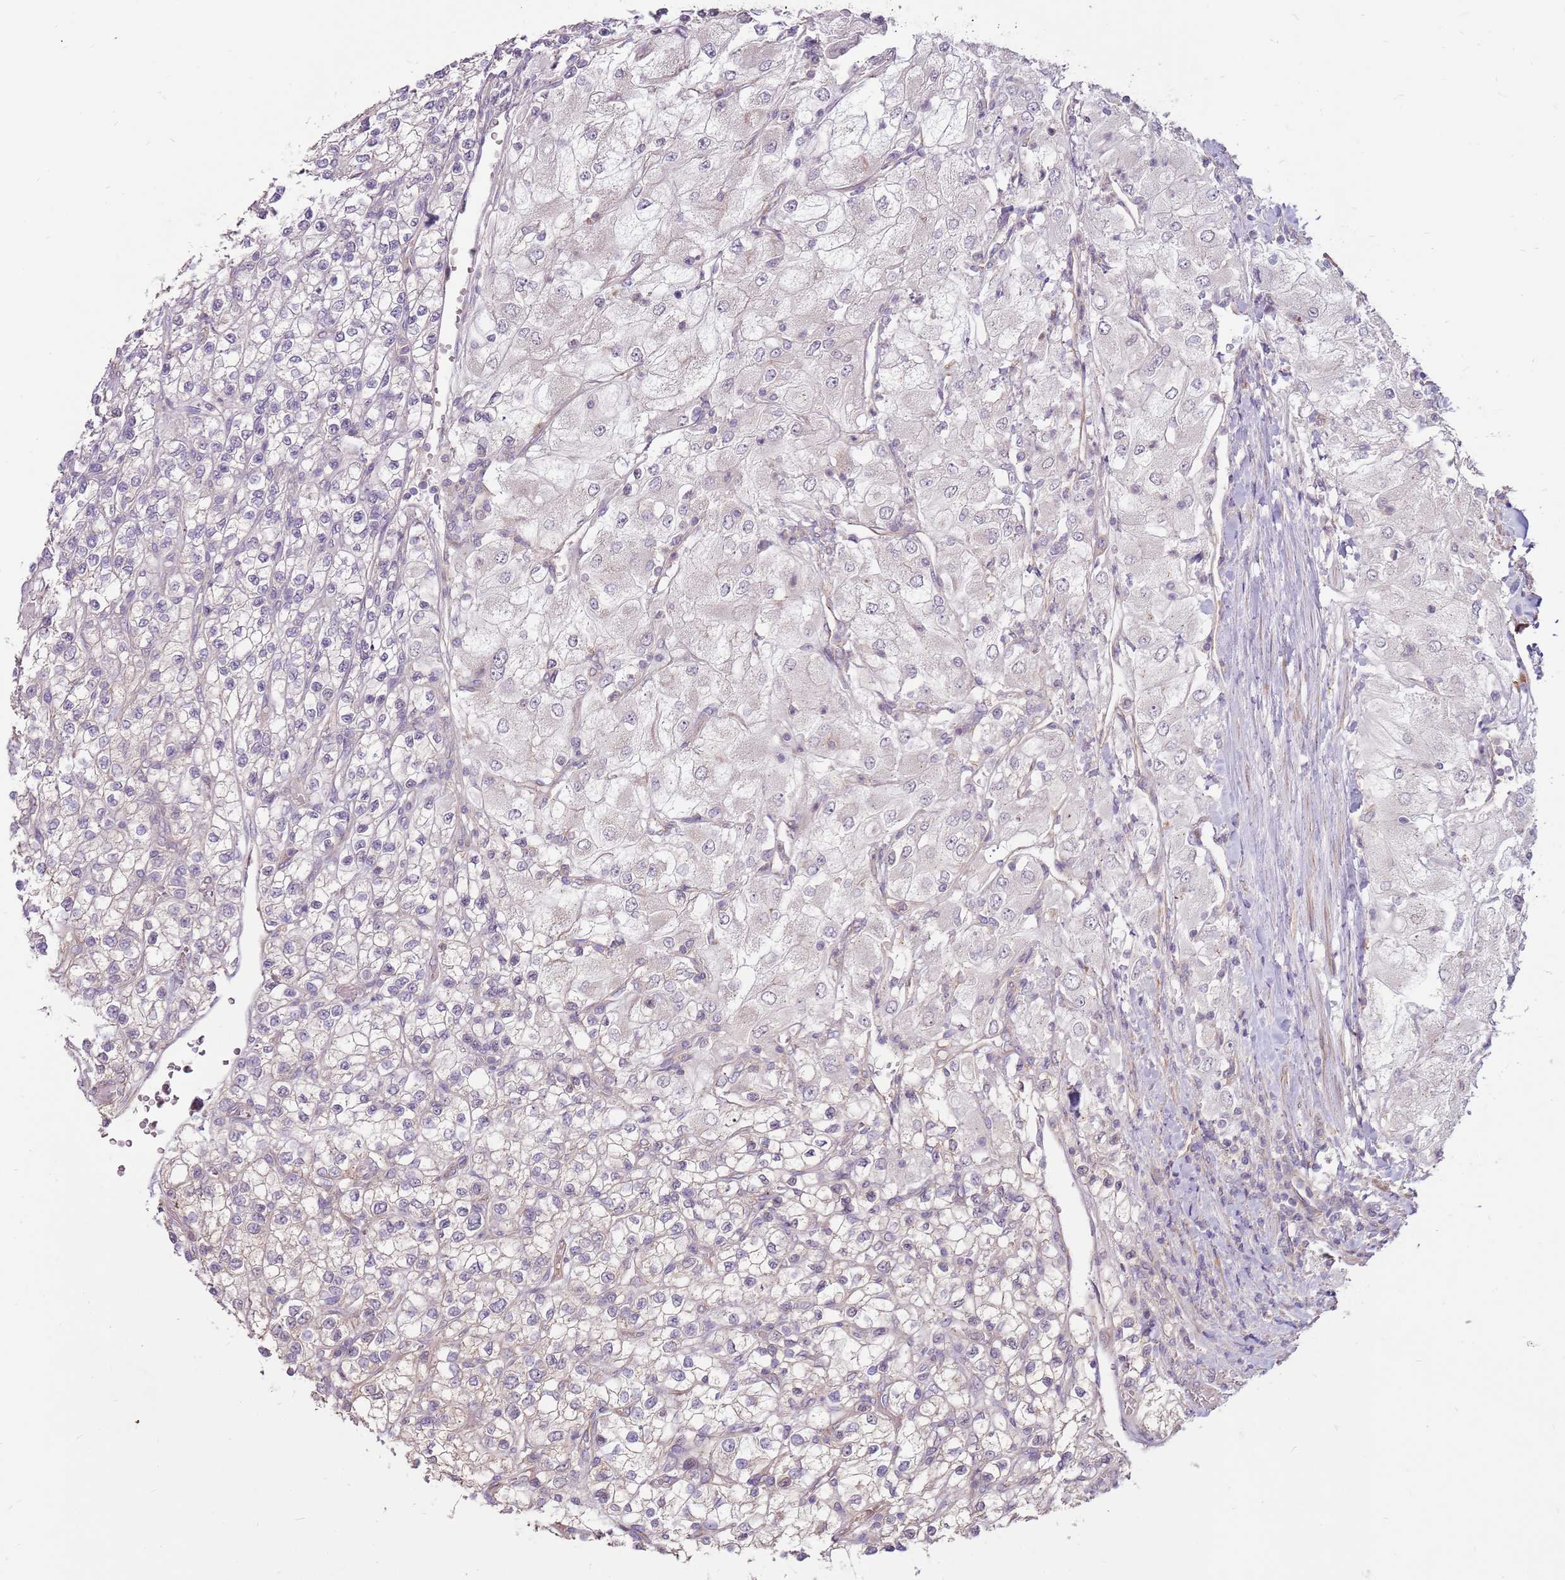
{"staining": {"intensity": "negative", "quantity": "none", "location": "none"}, "tissue": "renal cancer", "cell_type": "Tumor cells", "image_type": "cancer", "snomed": [{"axis": "morphology", "description": "Adenocarcinoma, NOS"}, {"axis": "topography", "description": "Kidney"}], "caption": "The histopathology image exhibits no staining of tumor cells in renal cancer (adenocarcinoma). Nuclei are stained in blue.", "gene": "SPATA31D1", "patient": {"sex": "male", "age": 80}}